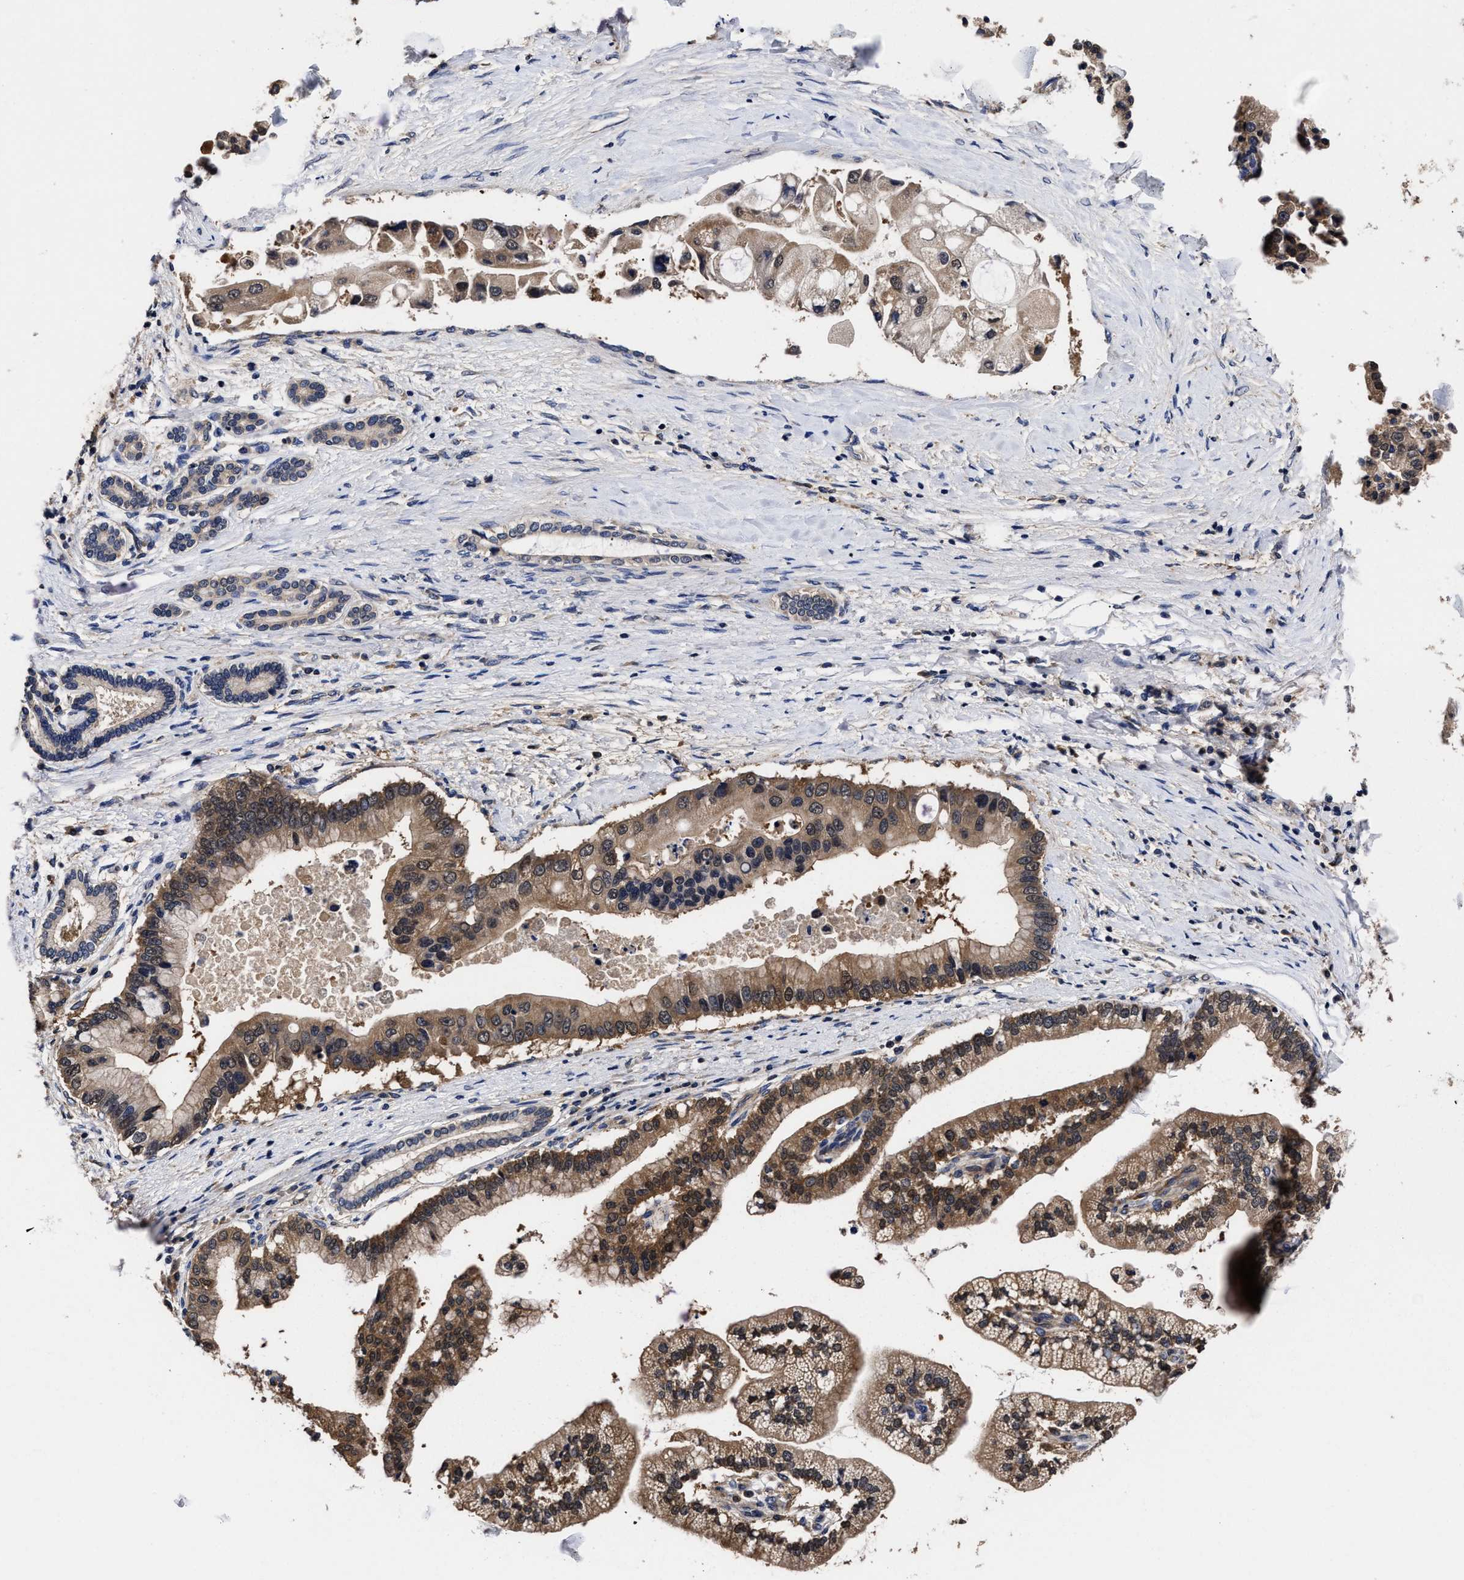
{"staining": {"intensity": "weak", "quantity": "25%-75%", "location": "cytoplasmic/membranous"}, "tissue": "liver cancer", "cell_type": "Tumor cells", "image_type": "cancer", "snomed": [{"axis": "morphology", "description": "Cholangiocarcinoma"}, {"axis": "topography", "description": "Liver"}], "caption": "Liver cancer (cholangiocarcinoma) was stained to show a protein in brown. There is low levels of weak cytoplasmic/membranous expression in approximately 25%-75% of tumor cells. The protein of interest is shown in brown color, while the nuclei are stained blue.", "gene": "SOCS5", "patient": {"sex": "male", "age": 50}}